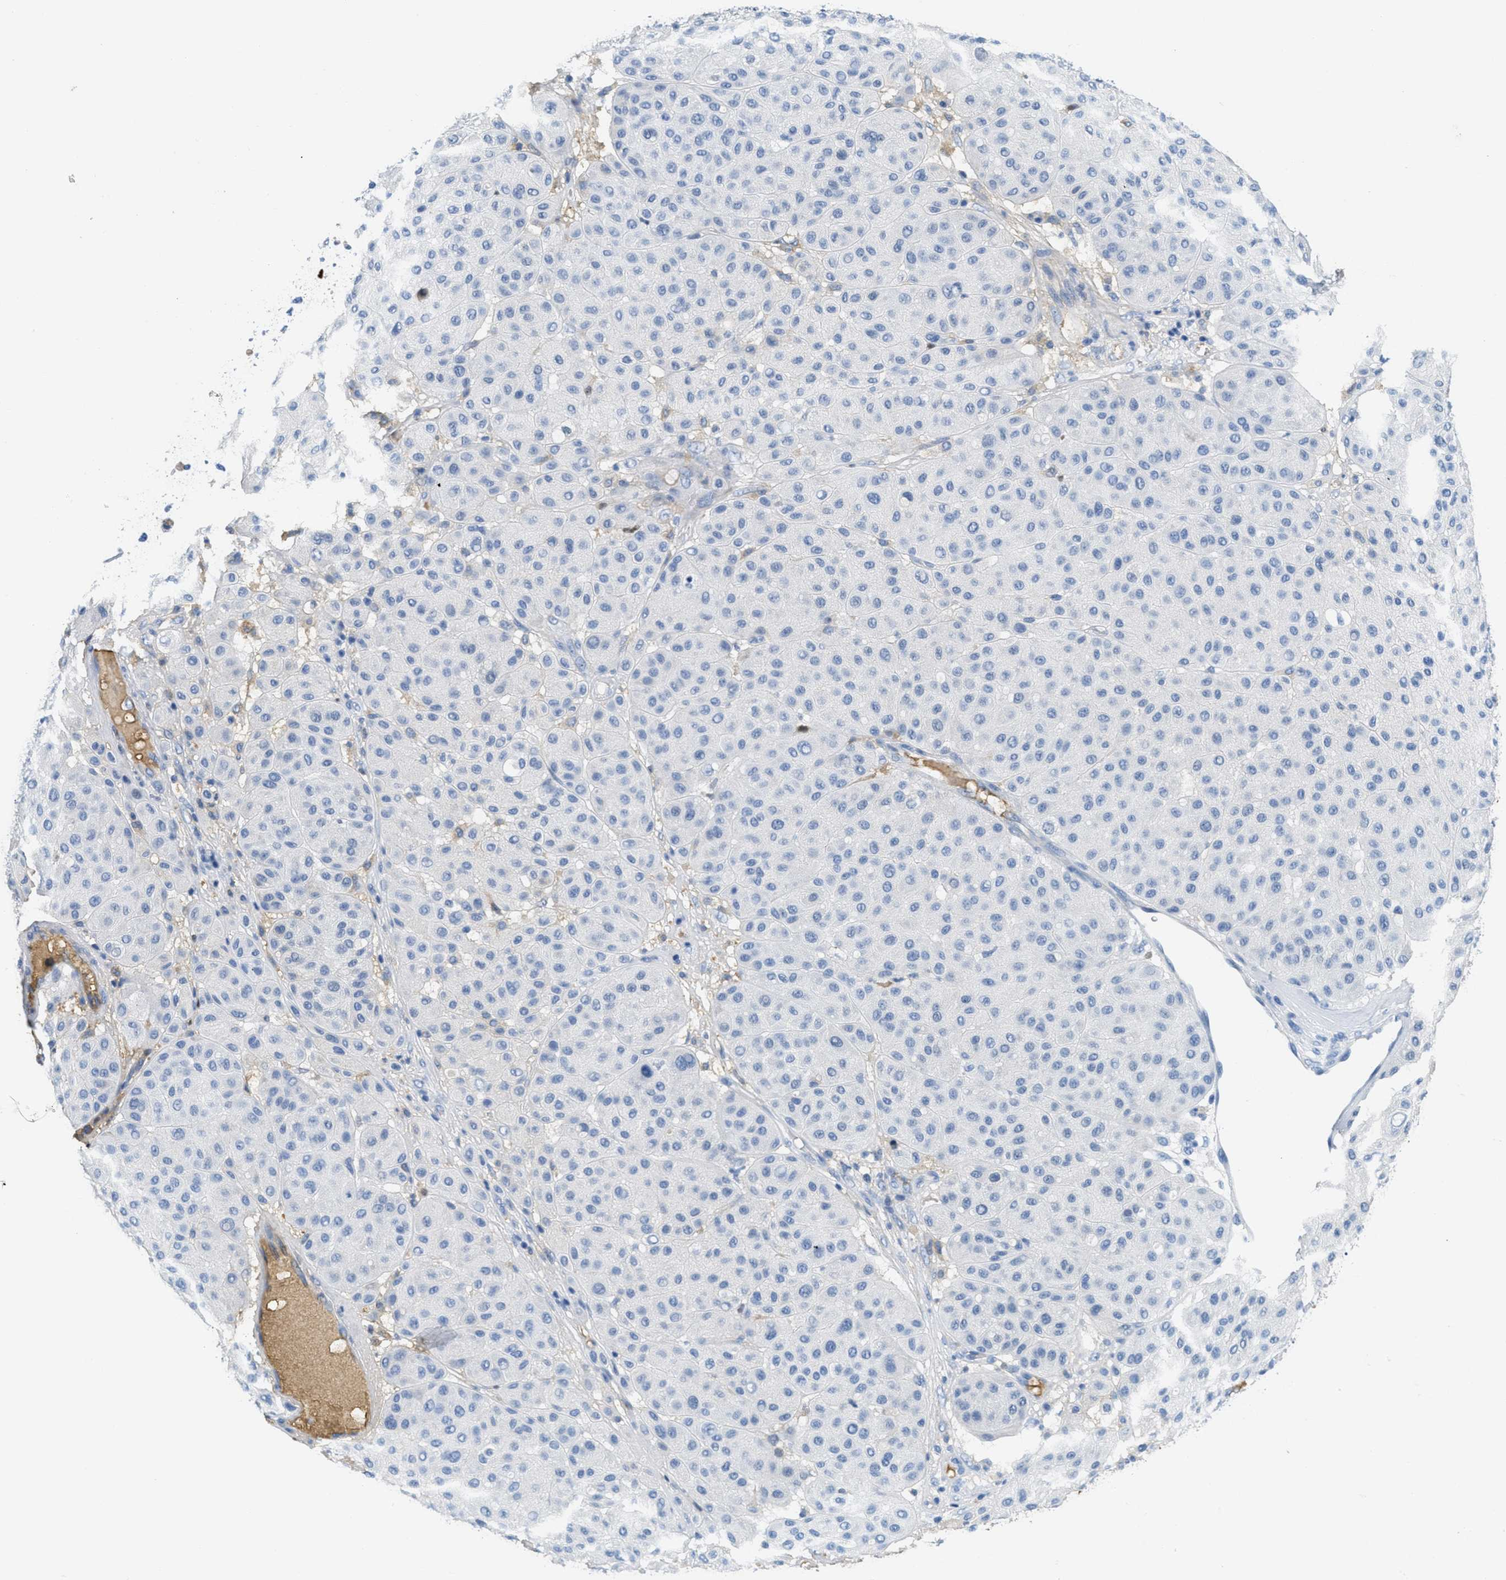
{"staining": {"intensity": "negative", "quantity": "none", "location": "none"}, "tissue": "melanoma", "cell_type": "Tumor cells", "image_type": "cancer", "snomed": [{"axis": "morphology", "description": "Normal tissue, NOS"}, {"axis": "morphology", "description": "Malignant melanoma, Metastatic site"}, {"axis": "topography", "description": "Skin"}], "caption": "Immunohistochemistry of melanoma shows no expression in tumor cells.", "gene": "SERPINA1", "patient": {"sex": "male", "age": 41}}